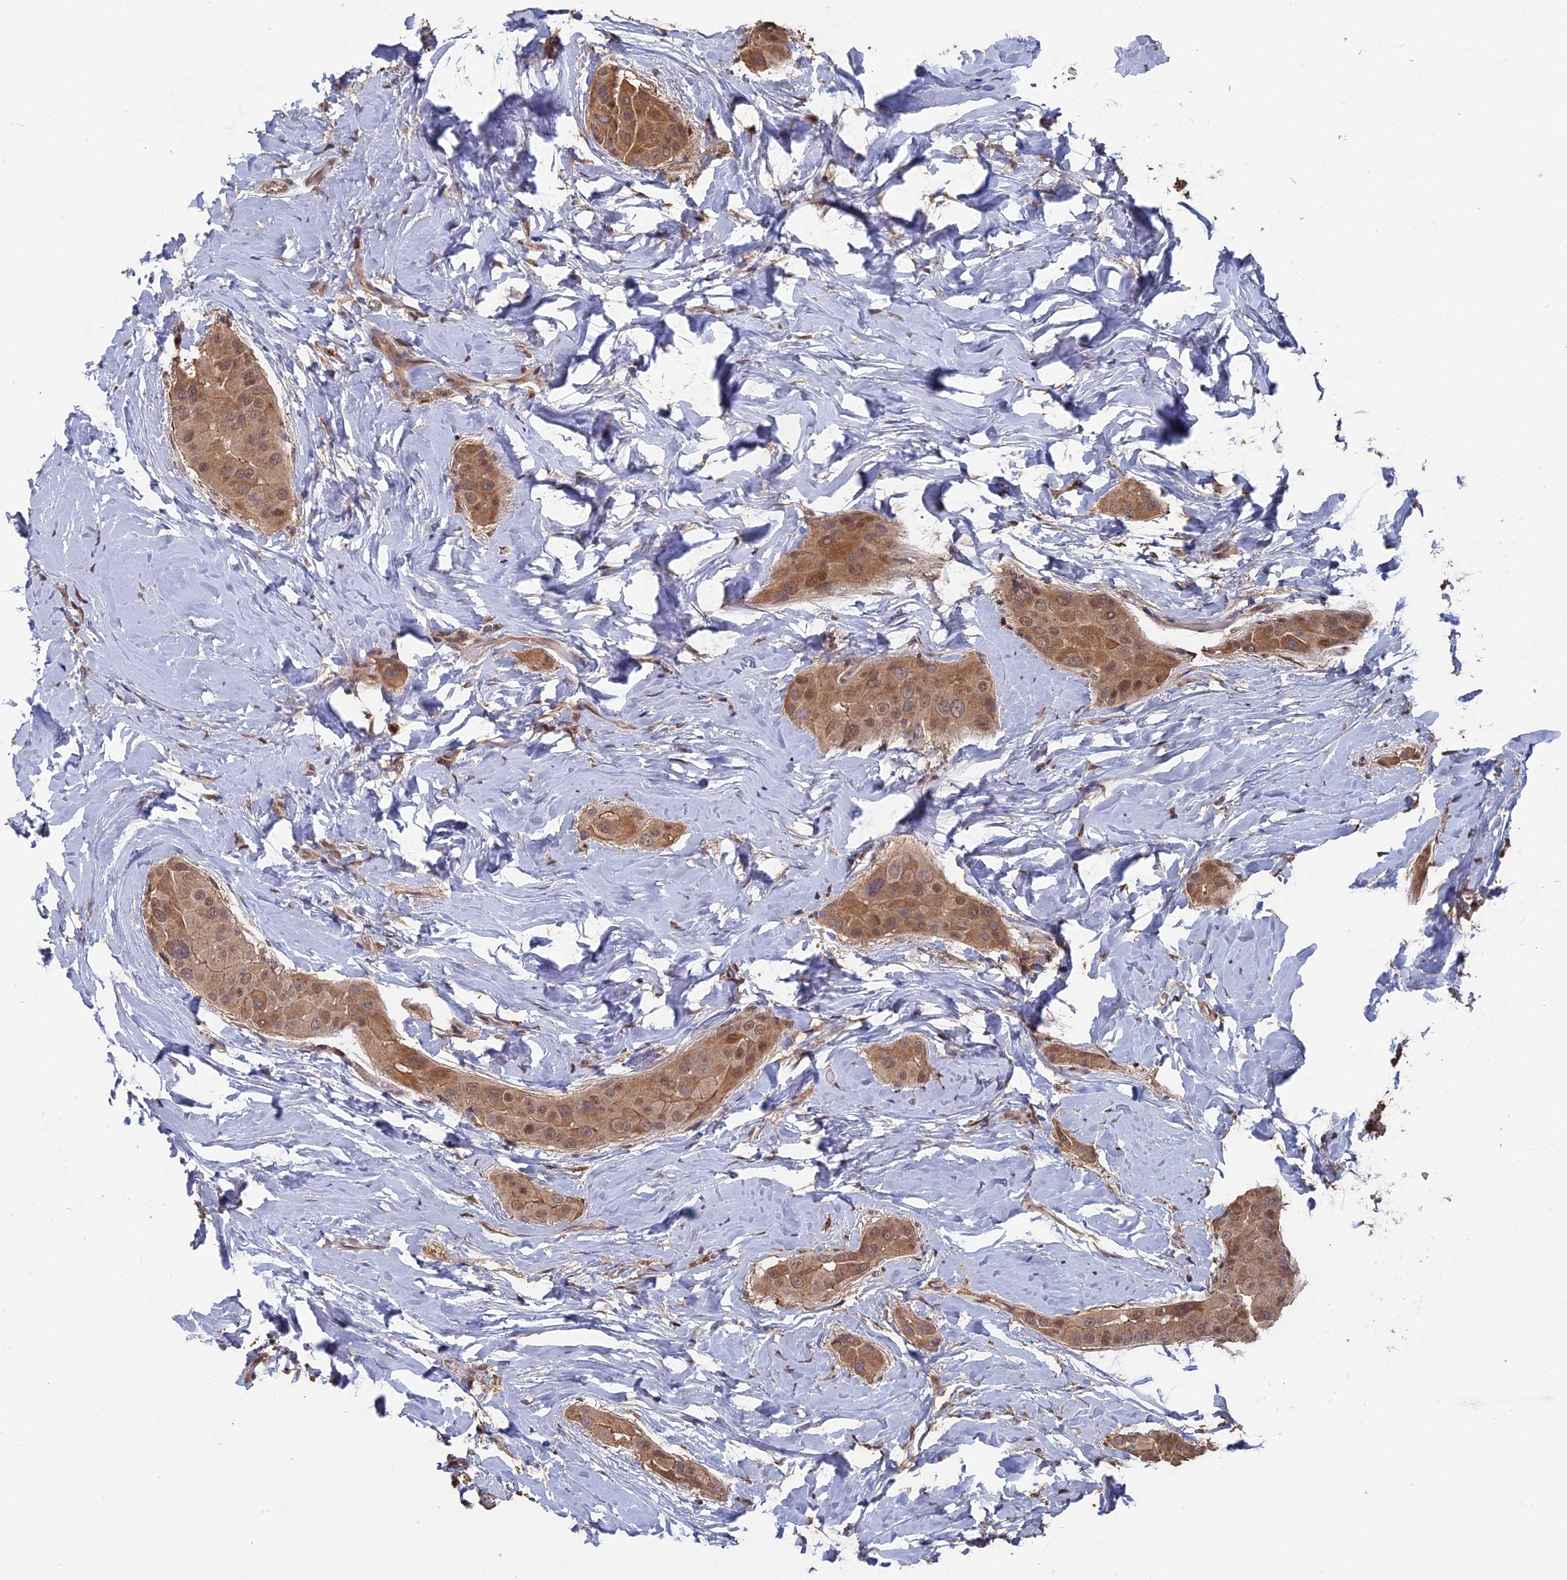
{"staining": {"intensity": "moderate", "quantity": ">75%", "location": "cytoplasmic/membranous,nuclear"}, "tissue": "thyroid cancer", "cell_type": "Tumor cells", "image_type": "cancer", "snomed": [{"axis": "morphology", "description": "Papillary adenocarcinoma, NOS"}, {"axis": "topography", "description": "Thyroid gland"}], "caption": "A brown stain labels moderate cytoplasmic/membranous and nuclear positivity of a protein in human thyroid cancer (papillary adenocarcinoma) tumor cells.", "gene": "MYBL2", "patient": {"sex": "male", "age": 33}}